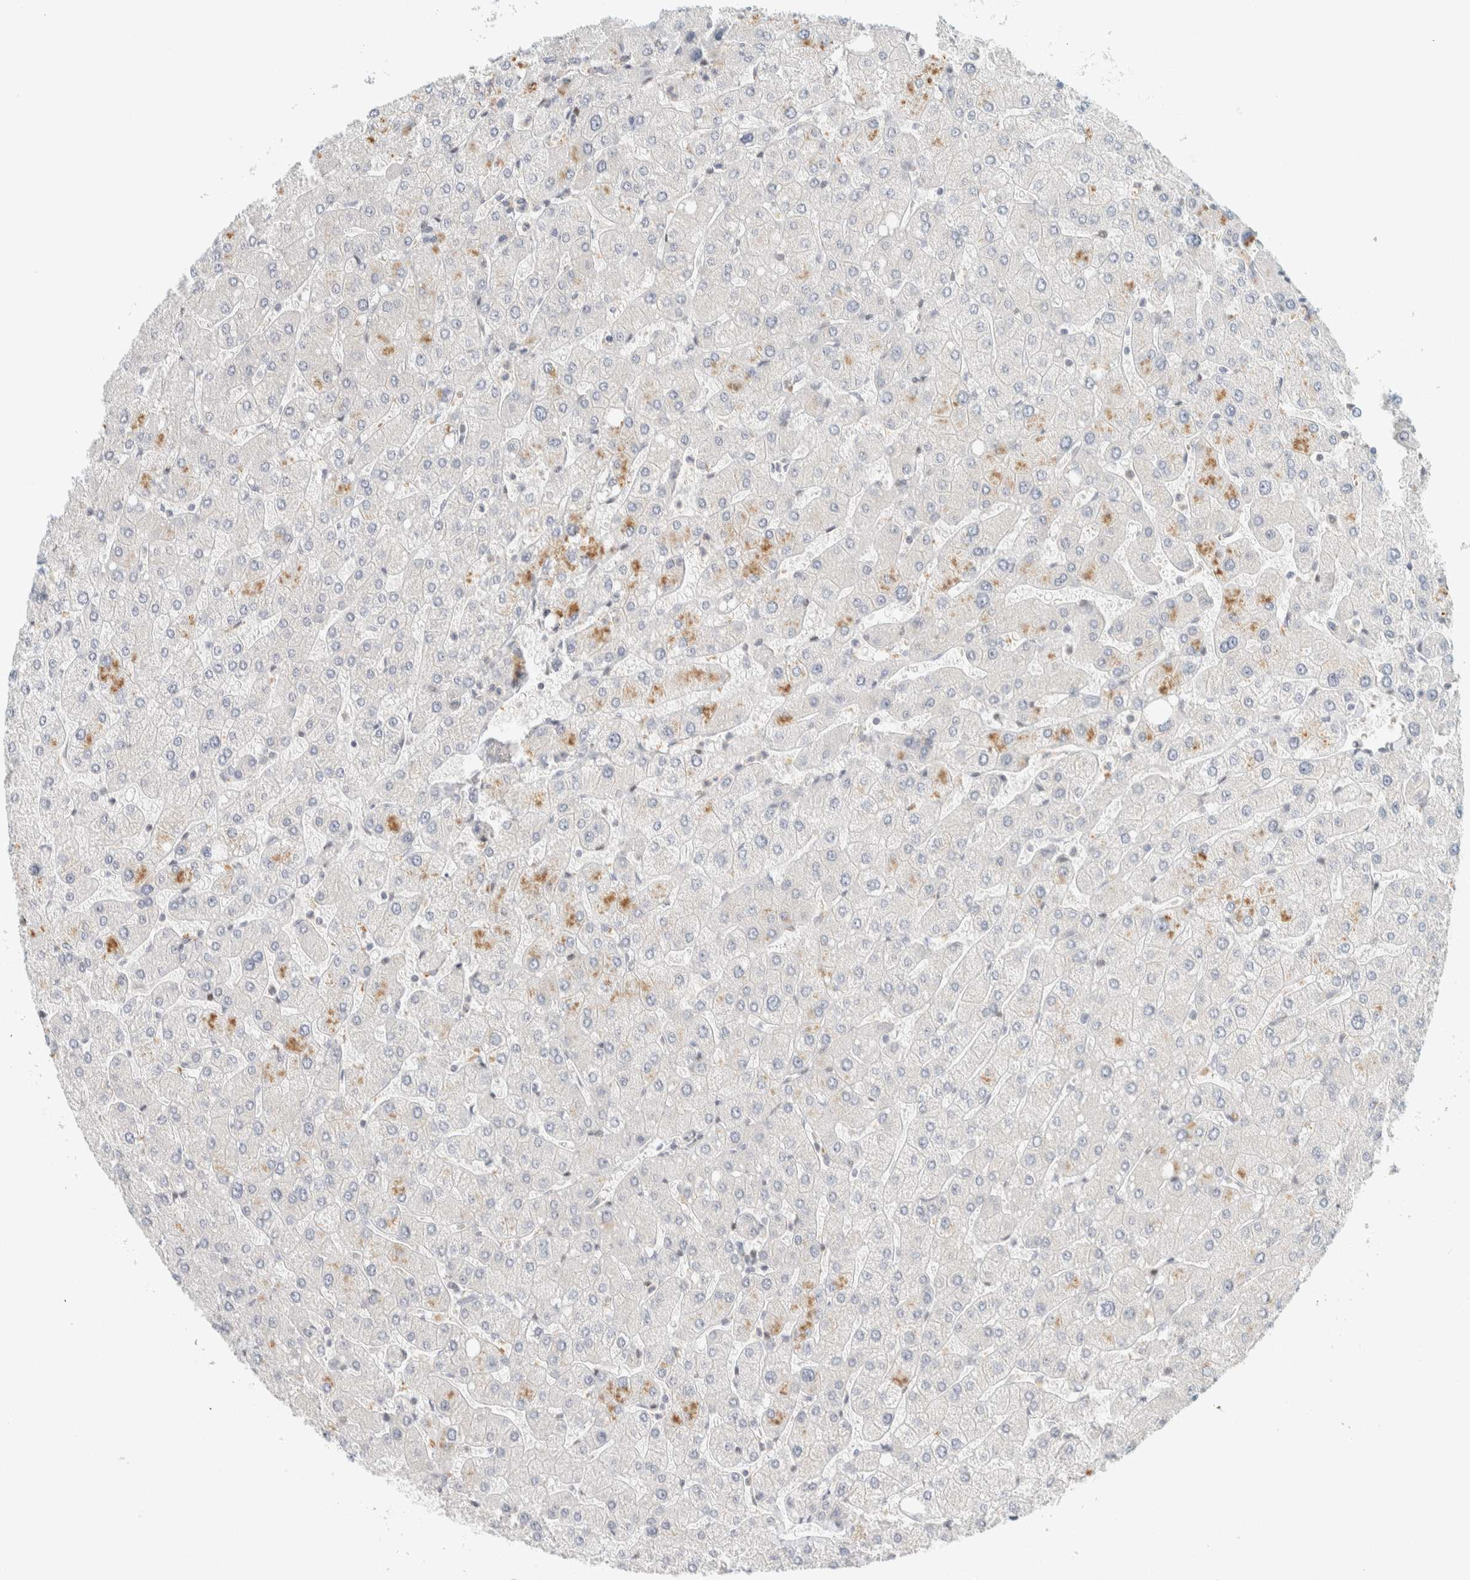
{"staining": {"intensity": "negative", "quantity": "none", "location": "none"}, "tissue": "liver", "cell_type": "Cholangiocytes", "image_type": "normal", "snomed": [{"axis": "morphology", "description": "Normal tissue, NOS"}, {"axis": "topography", "description": "Liver"}], "caption": "The histopathology image exhibits no staining of cholangiocytes in normal liver.", "gene": "ZNF683", "patient": {"sex": "male", "age": 55}}